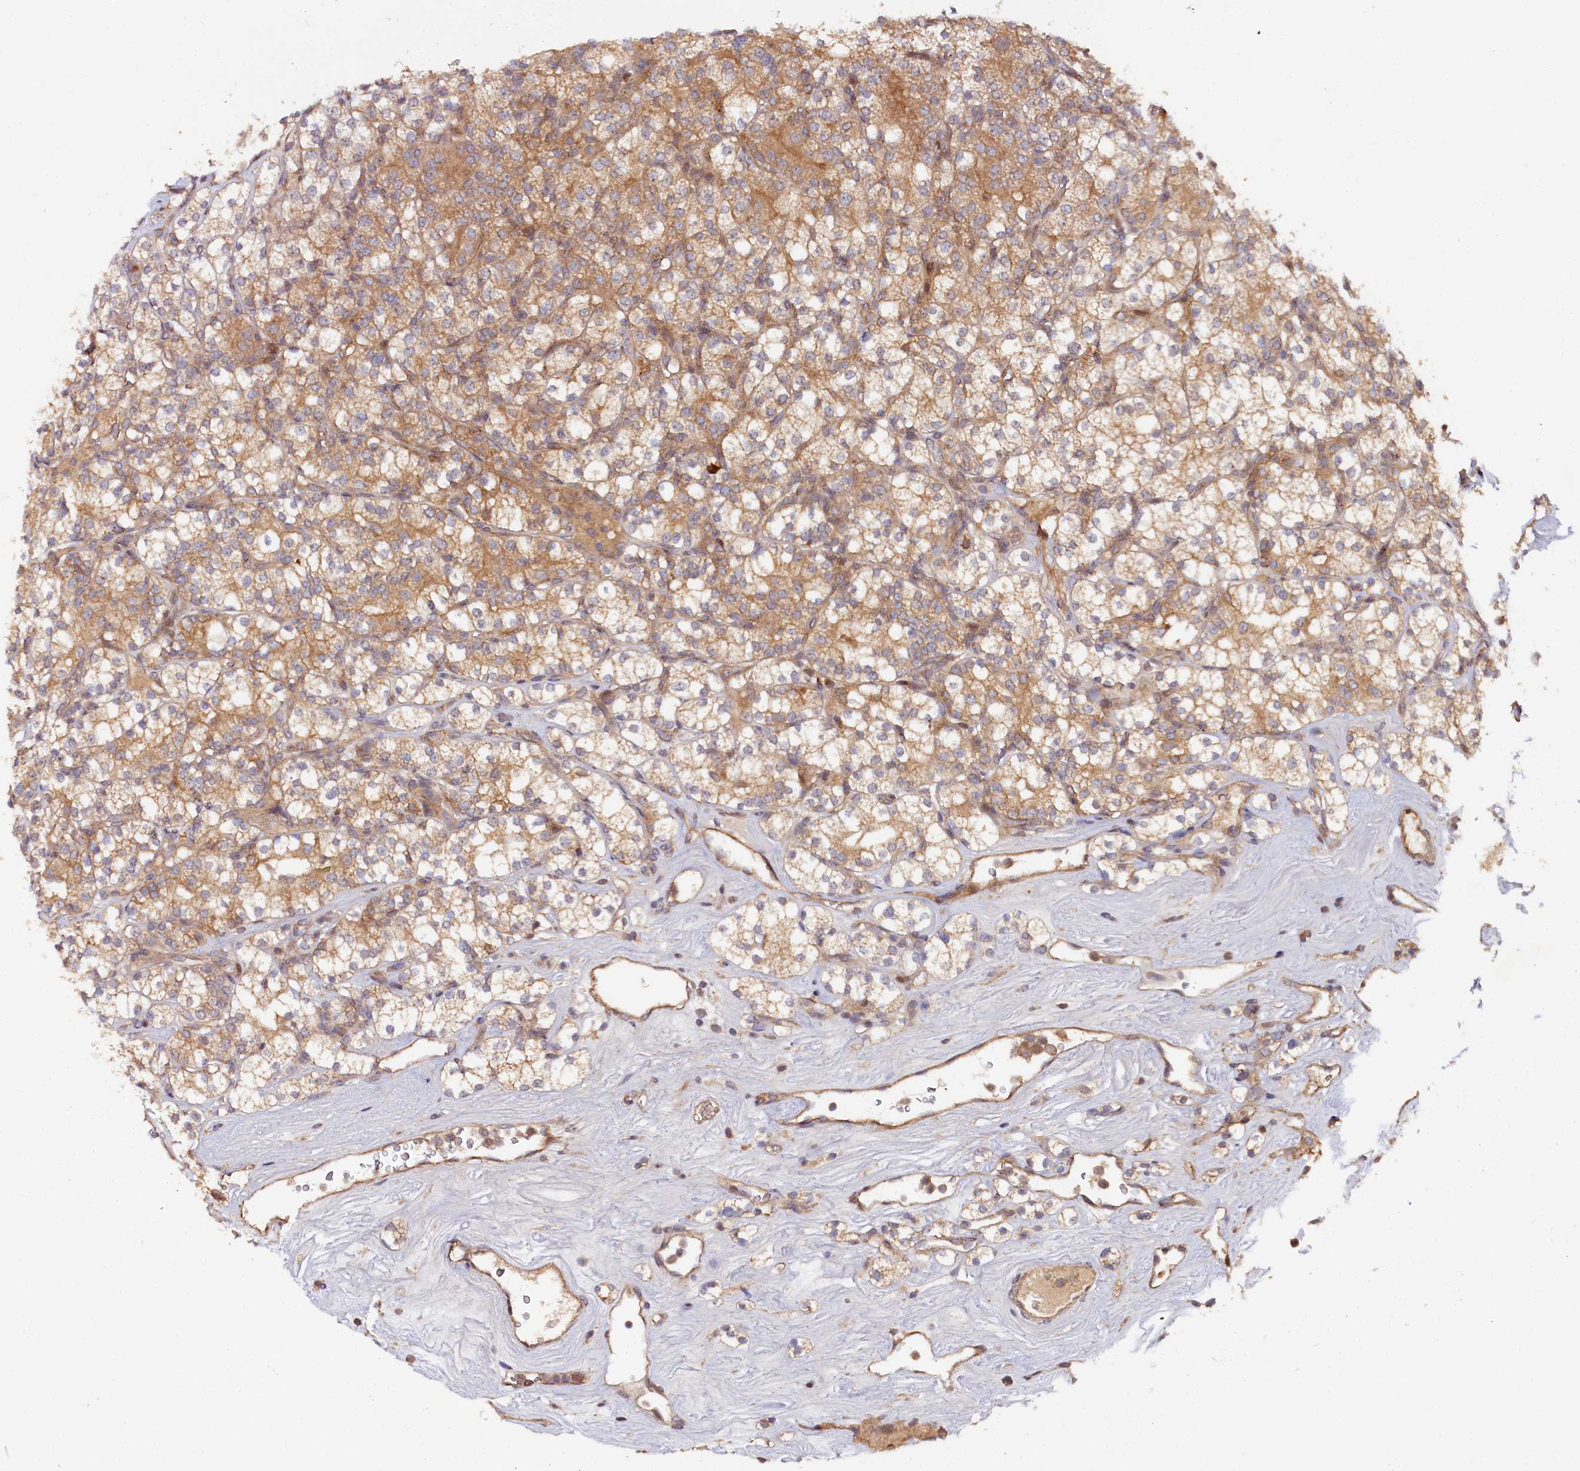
{"staining": {"intensity": "moderate", "quantity": ">75%", "location": "cytoplasmic/membranous"}, "tissue": "renal cancer", "cell_type": "Tumor cells", "image_type": "cancer", "snomed": [{"axis": "morphology", "description": "Adenocarcinoma, NOS"}, {"axis": "topography", "description": "Kidney"}], "caption": "IHC image of neoplastic tissue: human renal adenocarcinoma stained using immunohistochemistry (IHC) displays medium levels of moderate protein expression localized specifically in the cytoplasmic/membranous of tumor cells, appearing as a cytoplasmic/membranous brown color.", "gene": "NEDD1", "patient": {"sex": "male", "age": 77}}